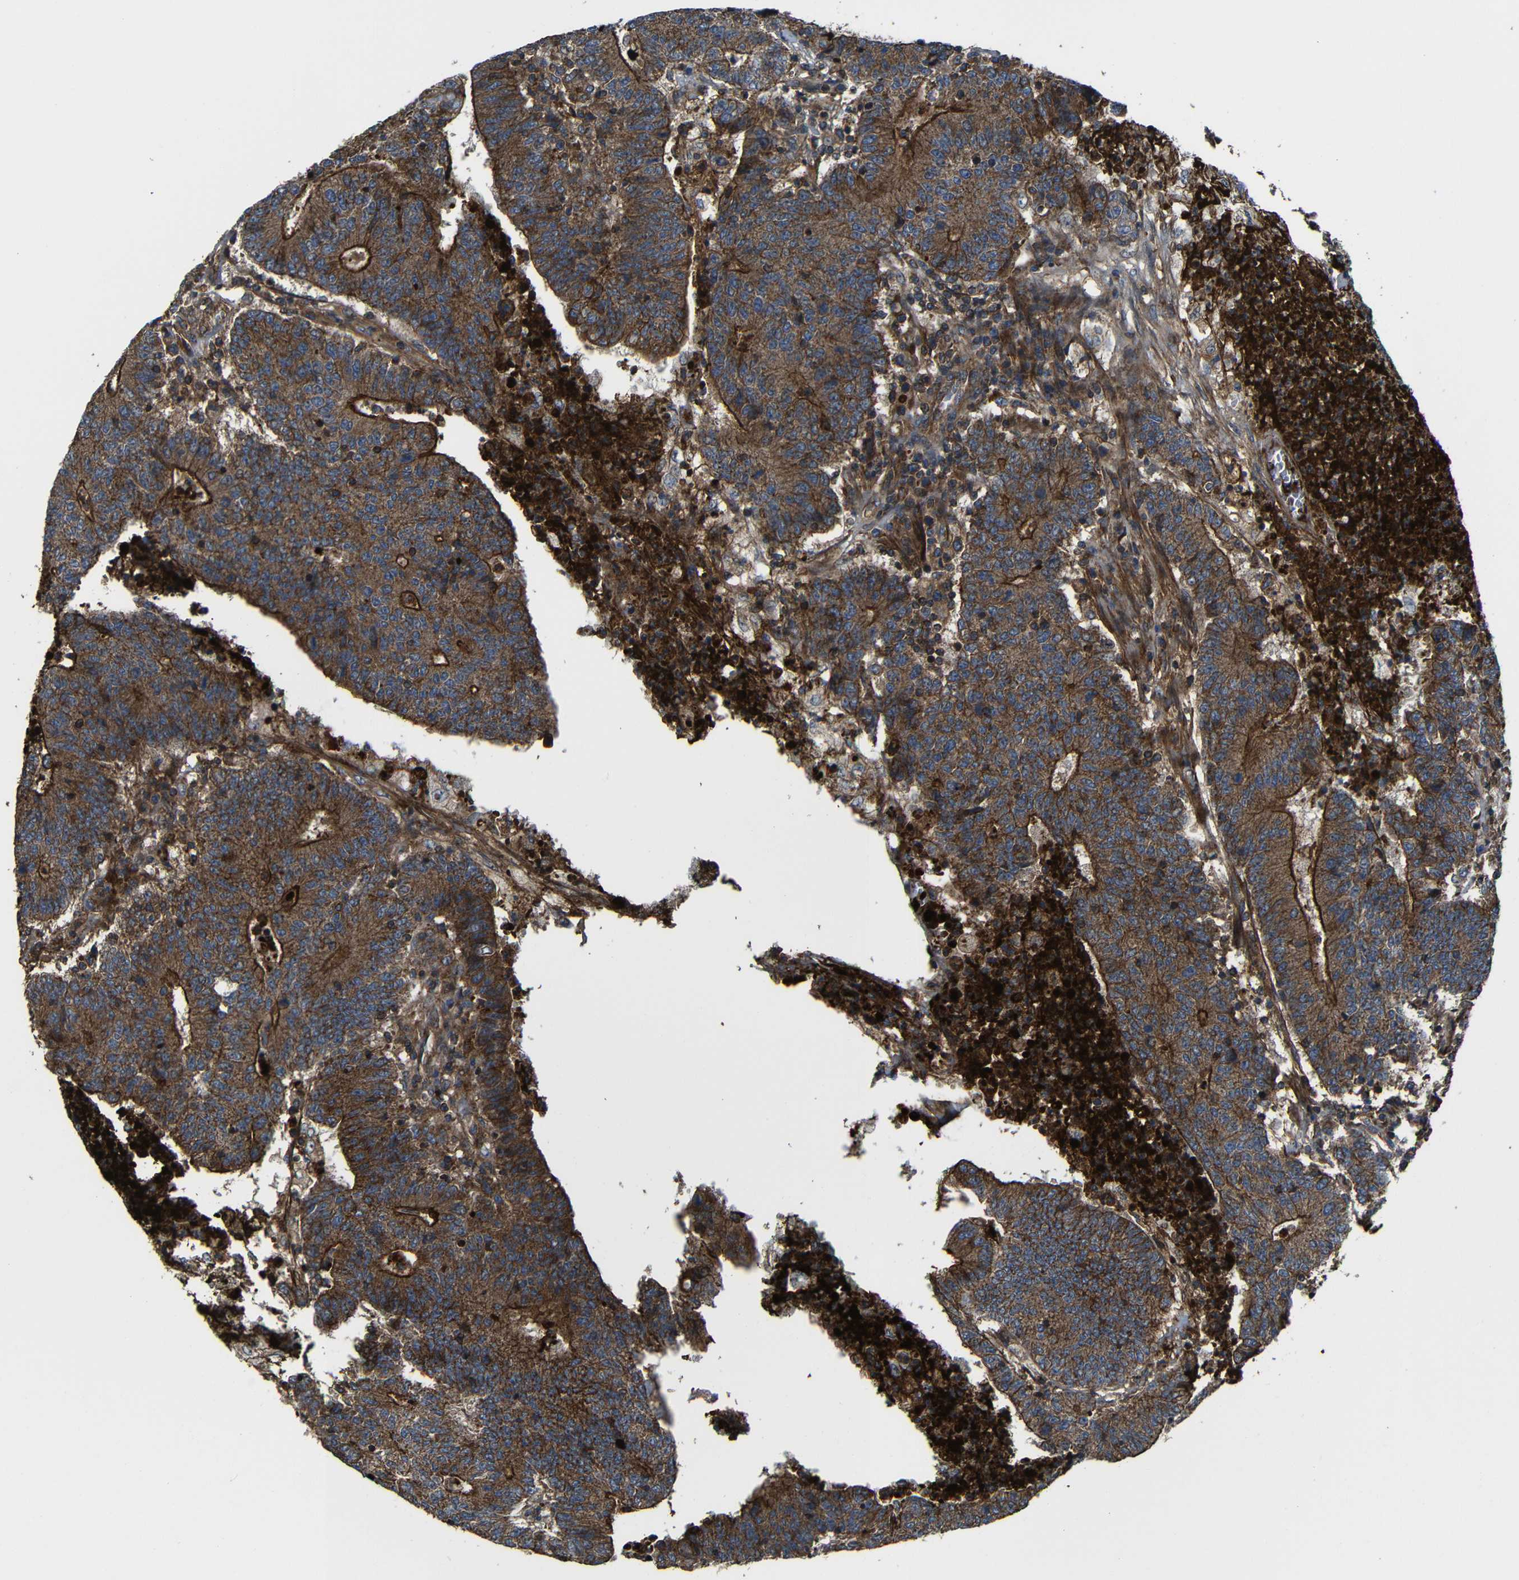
{"staining": {"intensity": "strong", "quantity": ">75%", "location": "cytoplasmic/membranous"}, "tissue": "colorectal cancer", "cell_type": "Tumor cells", "image_type": "cancer", "snomed": [{"axis": "morphology", "description": "Normal tissue, NOS"}, {"axis": "morphology", "description": "Adenocarcinoma, NOS"}, {"axis": "topography", "description": "Colon"}], "caption": "A high amount of strong cytoplasmic/membranous staining is appreciated in approximately >75% of tumor cells in colorectal cancer (adenocarcinoma) tissue.", "gene": "PTCH1", "patient": {"sex": "female", "age": 75}}